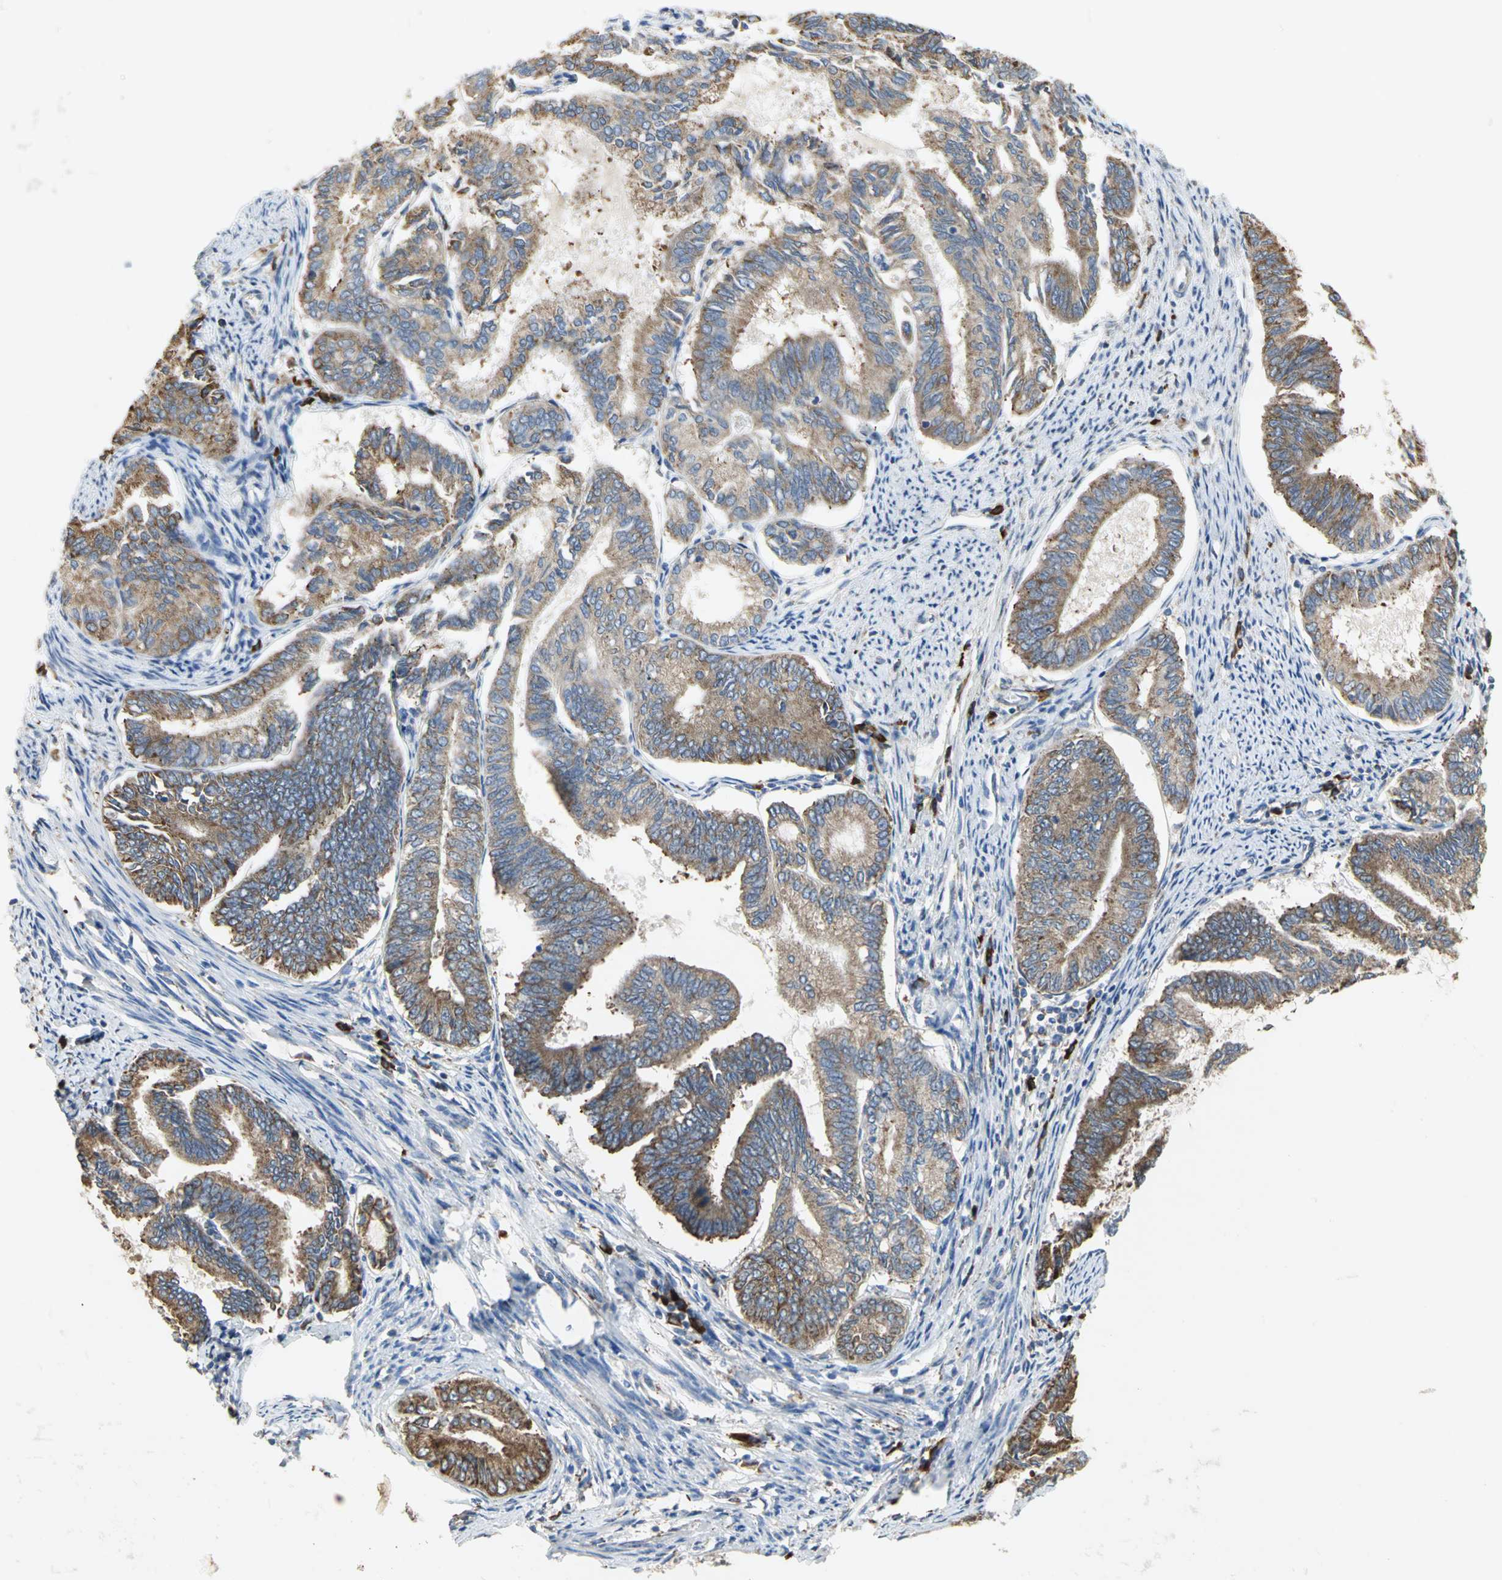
{"staining": {"intensity": "moderate", "quantity": ">75%", "location": "cytoplasmic/membranous"}, "tissue": "endometrial cancer", "cell_type": "Tumor cells", "image_type": "cancer", "snomed": [{"axis": "morphology", "description": "Adenocarcinoma, NOS"}, {"axis": "topography", "description": "Endometrium"}], "caption": "A micrograph of human adenocarcinoma (endometrial) stained for a protein reveals moderate cytoplasmic/membranous brown staining in tumor cells.", "gene": "SDF2L1", "patient": {"sex": "female", "age": 86}}